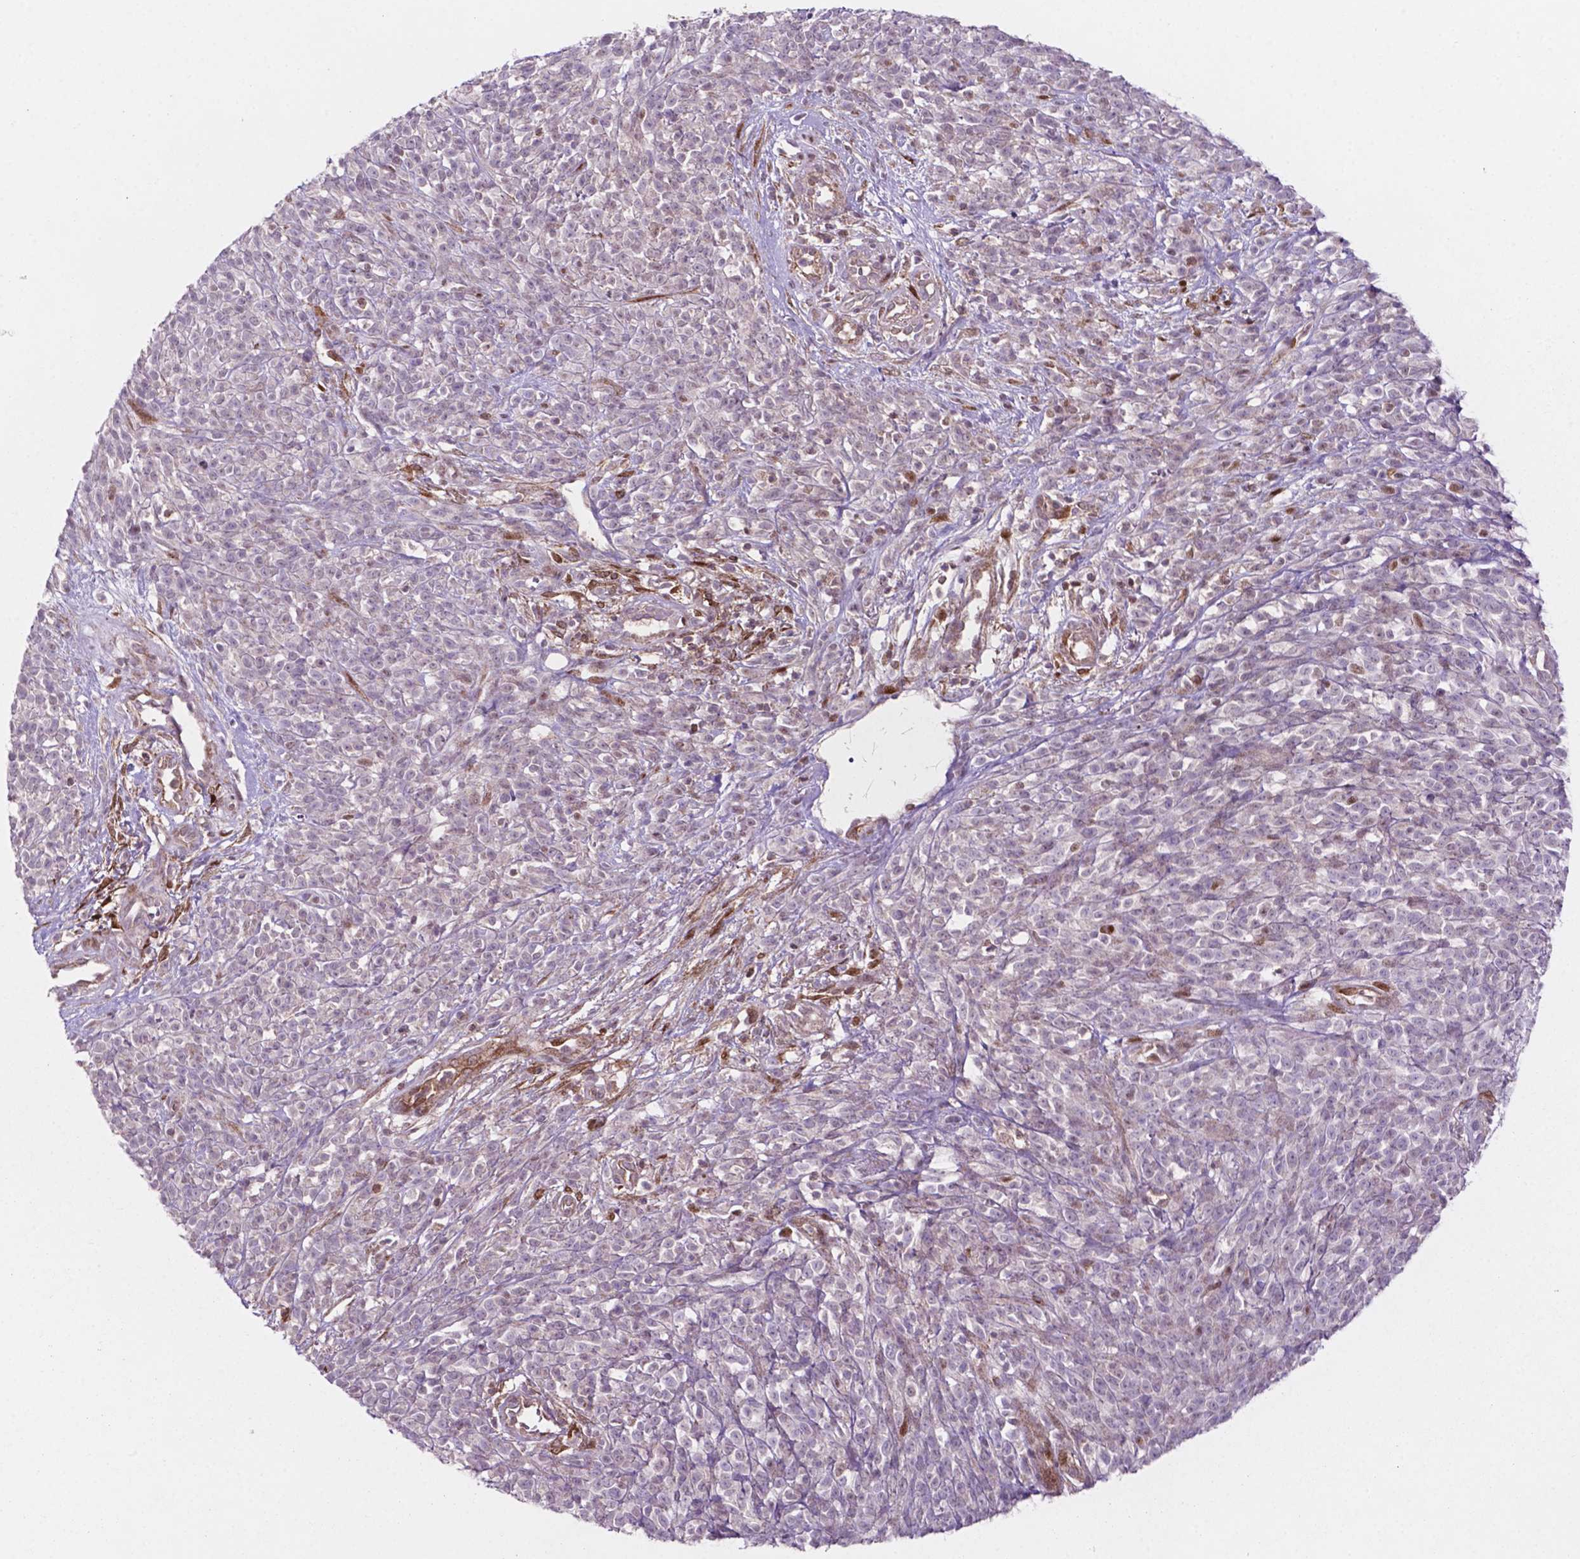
{"staining": {"intensity": "negative", "quantity": "none", "location": "none"}, "tissue": "melanoma", "cell_type": "Tumor cells", "image_type": "cancer", "snomed": [{"axis": "morphology", "description": "Malignant melanoma, NOS"}, {"axis": "topography", "description": "Skin"}, {"axis": "topography", "description": "Skin of trunk"}], "caption": "Tumor cells are negative for brown protein staining in malignant melanoma.", "gene": "LDHA", "patient": {"sex": "male", "age": 74}}